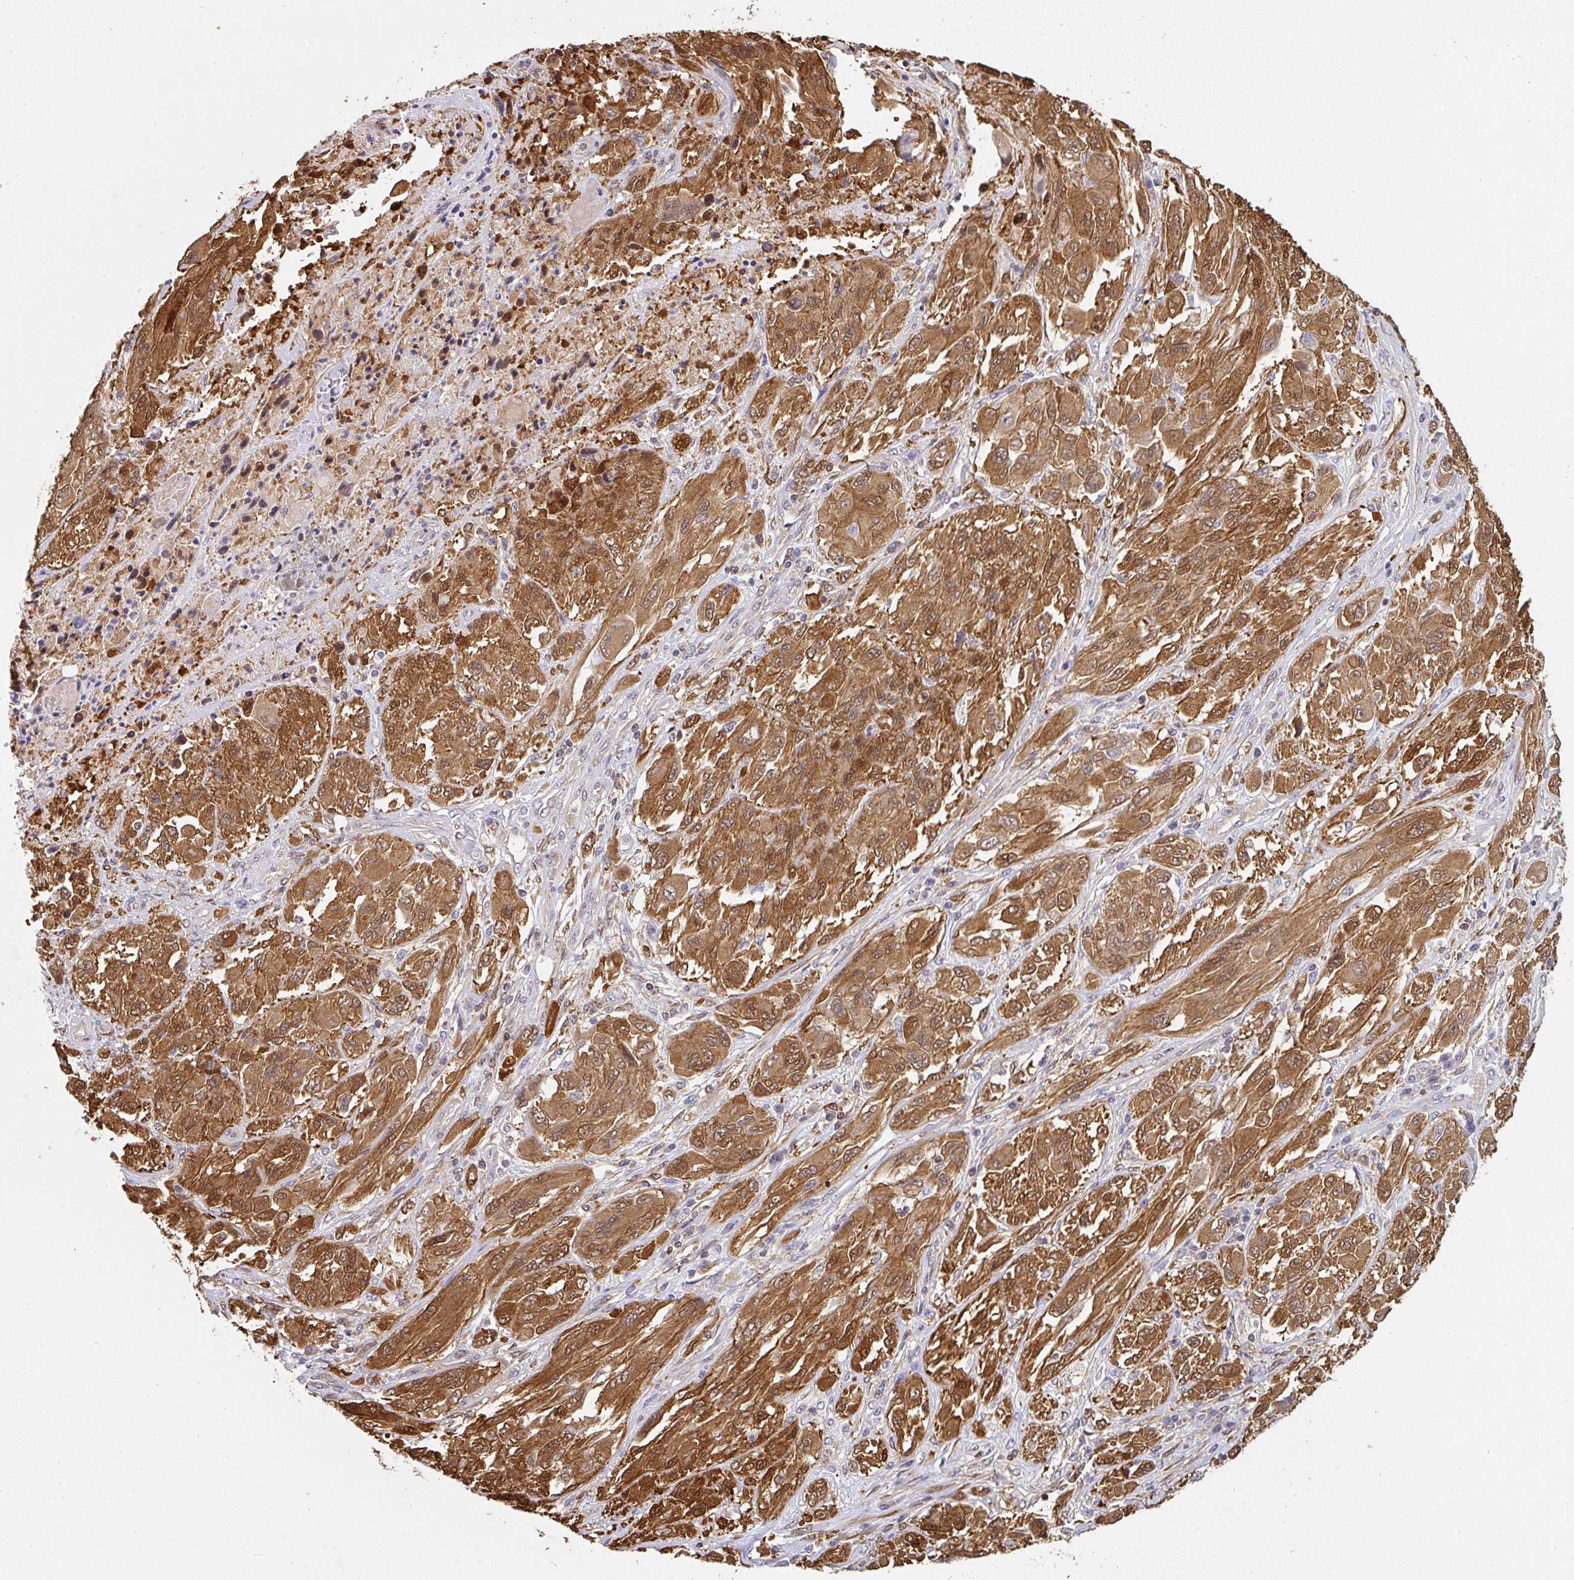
{"staining": {"intensity": "moderate", "quantity": ">75%", "location": "cytoplasmic/membranous,nuclear"}, "tissue": "melanoma", "cell_type": "Tumor cells", "image_type": "cancer", "snomed": [{"axis": "morphology", "description": "Malignant melanoma, NOS"}, {"axis": "topography", "description": "Skin"}], "caption": "This micrograph reveals melanoma stained with IHC to label a protein in brown. The cytoplasmic/membranous and nuclear of tumor cells show moderate positivity for the protein. Nuclei are counter-stained blue.", "gene": "ST13", "patient": {"sex": "female", "age": 91}}